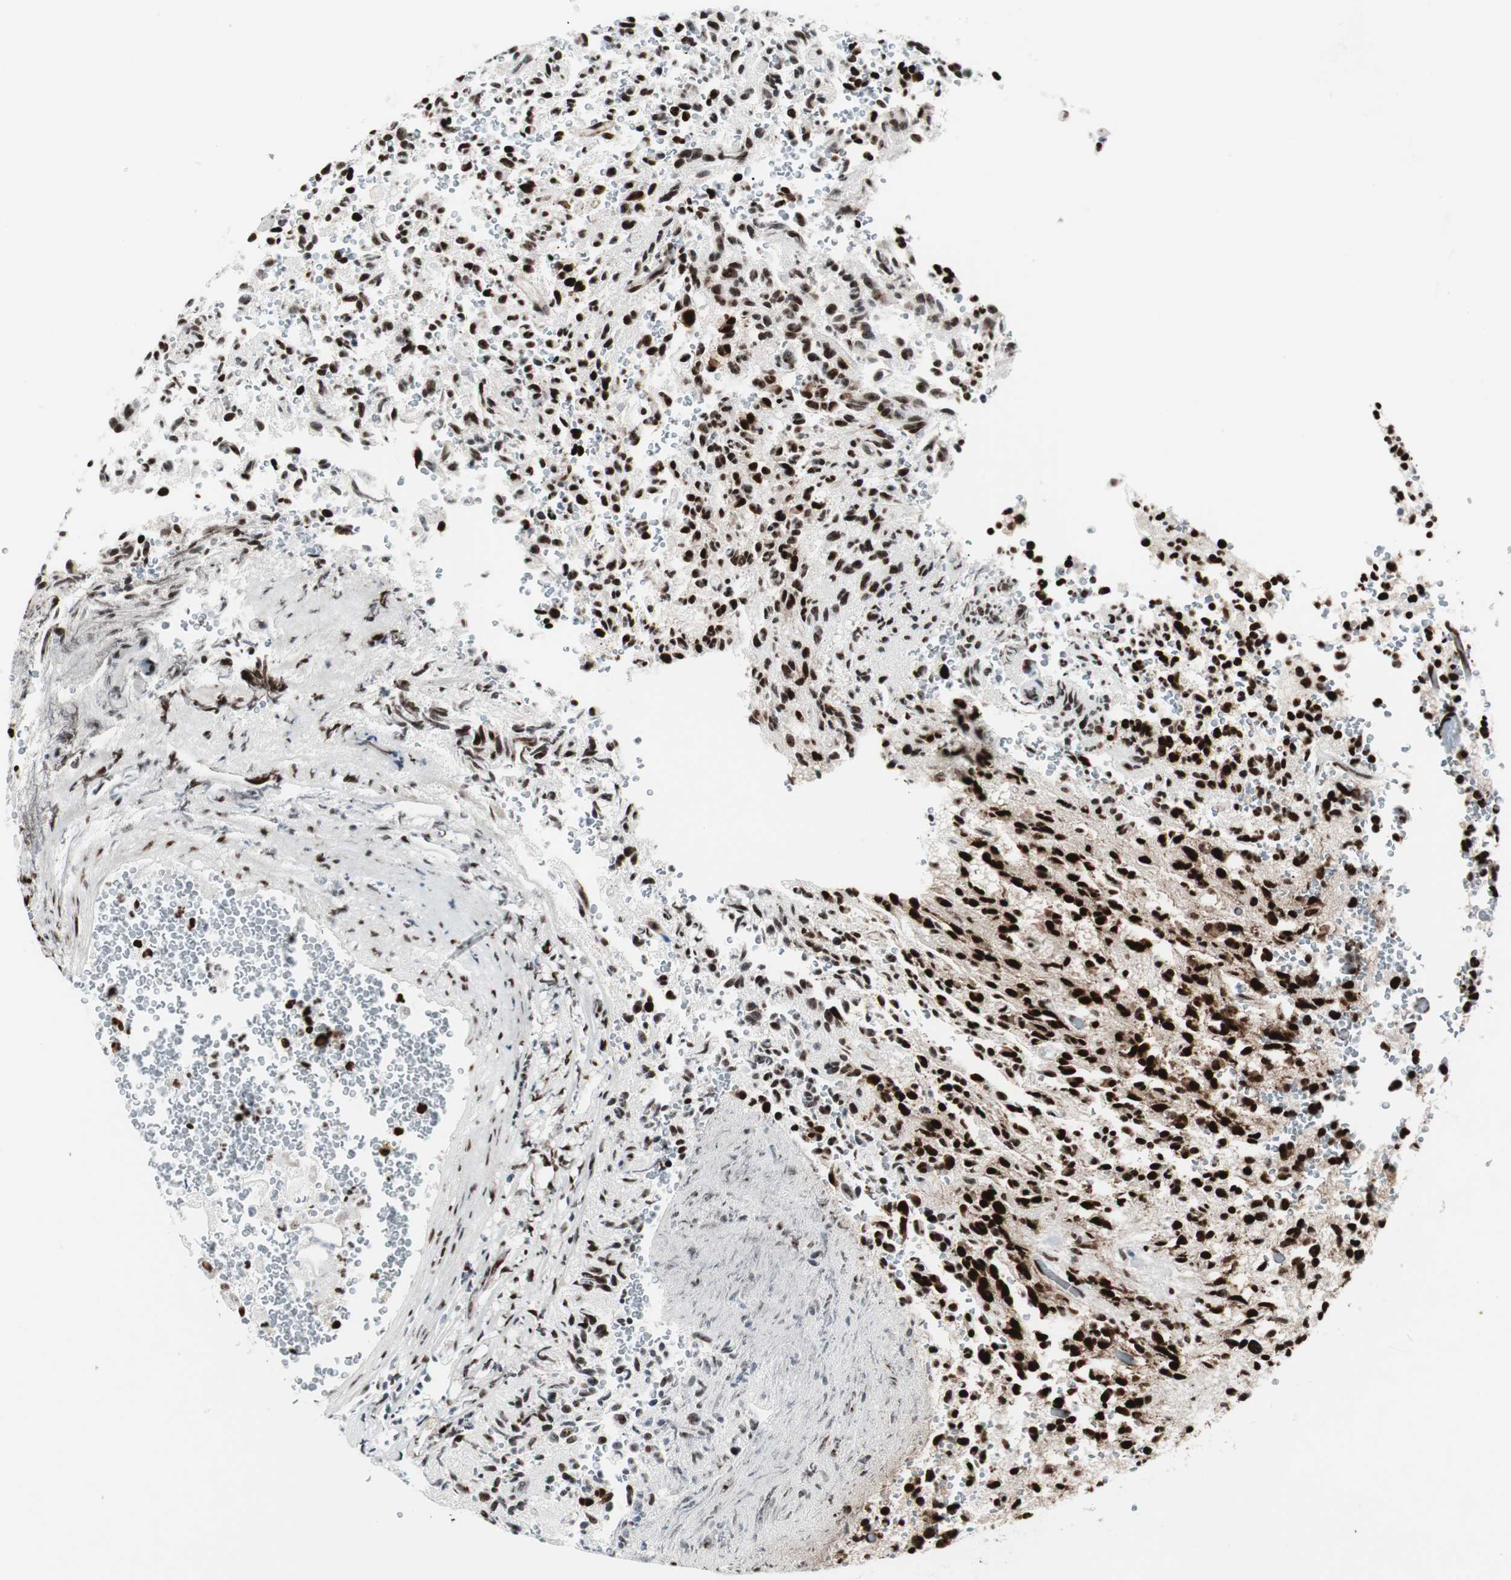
{"staining": {"intensity": "strong", "quantity": ">75%", "location": "nuclear"}, "tissue": "glioma", "cell_type": "Tumor cells", "image_type": "cancer", "snomed": [{"axis": "morphology", "description": "Glioma, malignant, High grade"}, {"axis": "topography", "description": "pancreas cauda"}], "caption": "Immunohistochemistry photomicrograph of human high-grade glioma (malignant) stained for a protein (brown), which displays high levels of strong nuclear positivity in about >75% of tumor cells.", "gene": "NCL", "patient": {"sex": "male", "age": 60}}